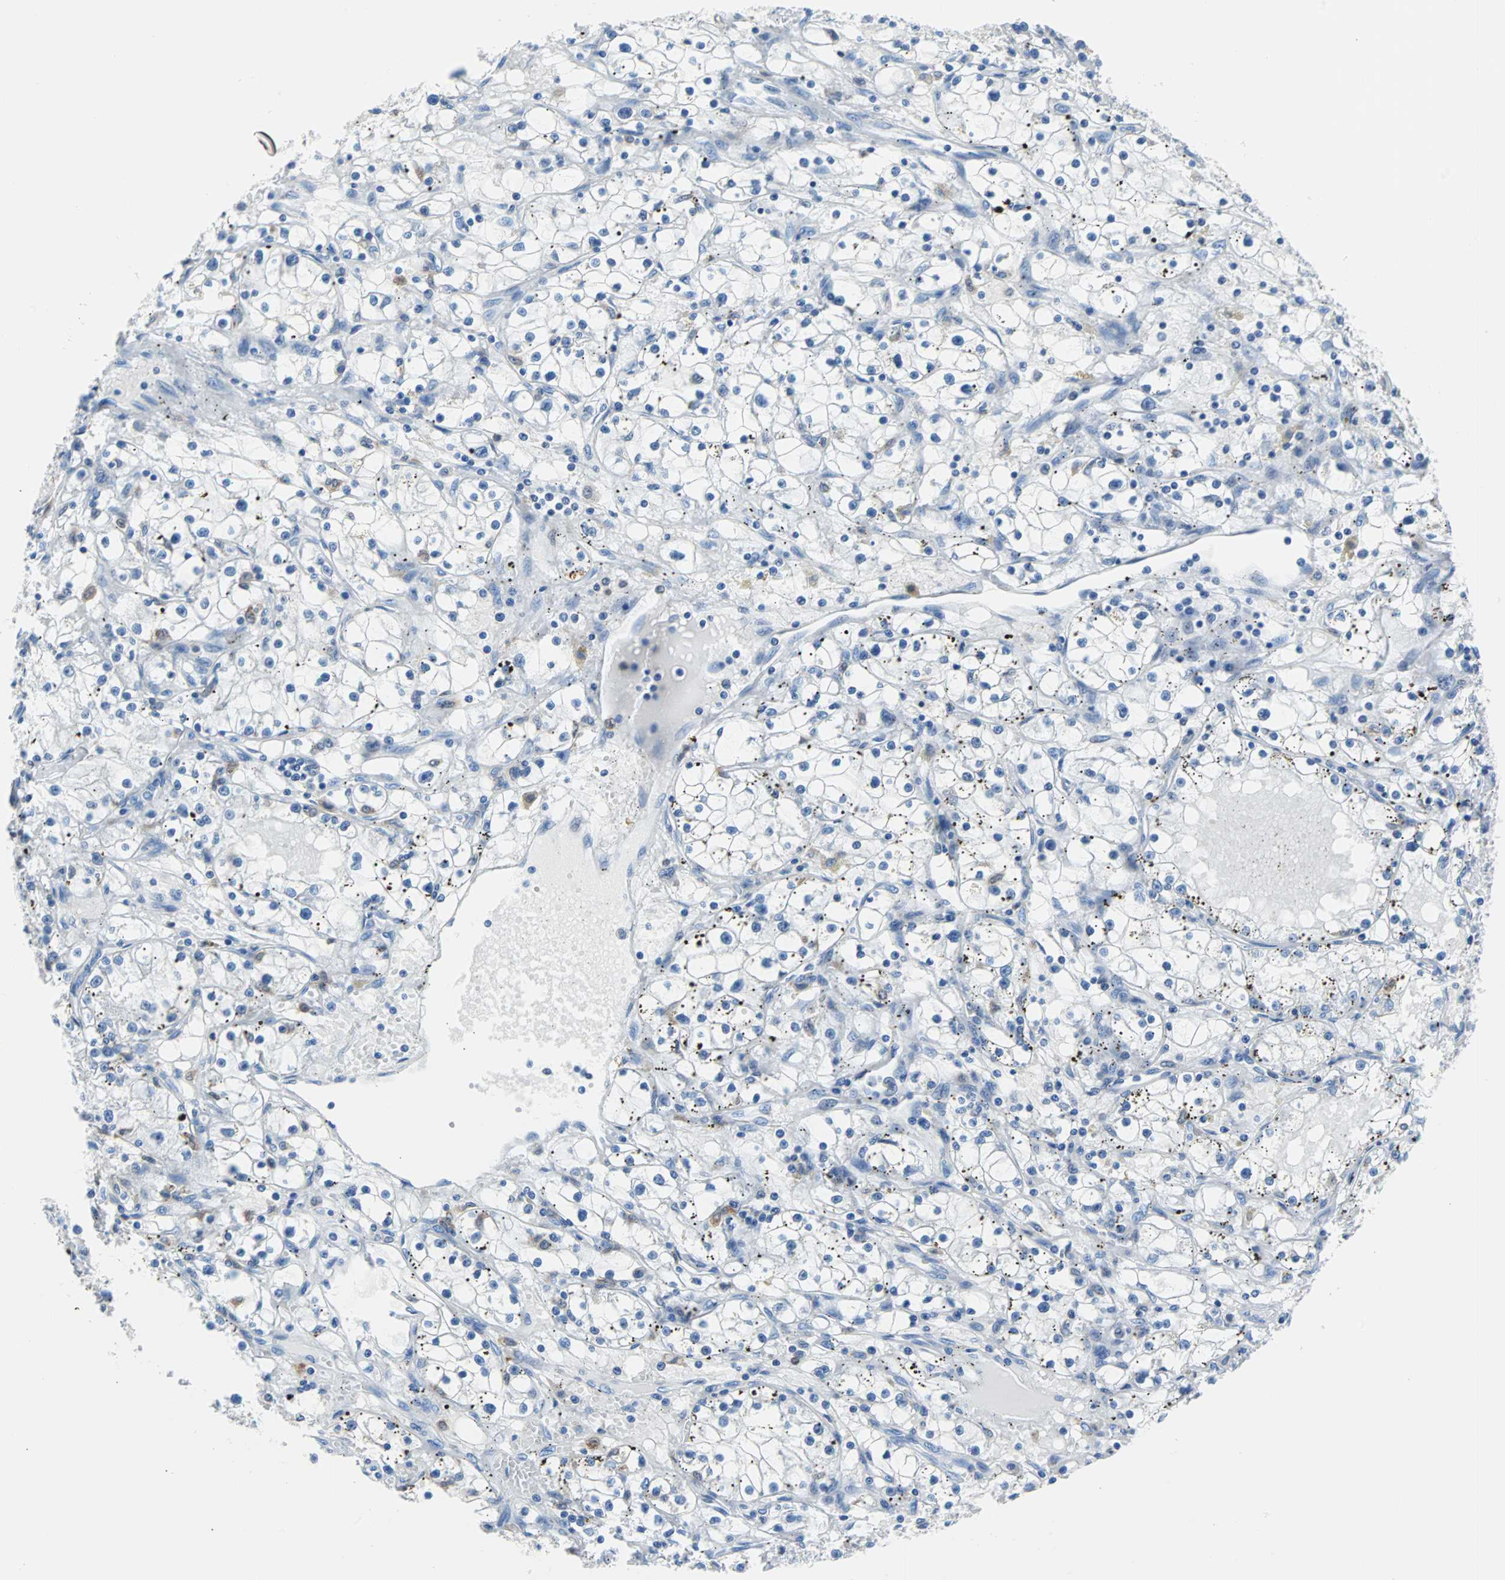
{"staining": {"intensity": "negative", "quantity": "none", "location": "none"}, "tissue": "renal cancer", "cell_type": "Tumor cells", "image_type": "cancer", "snomed": [{"axis": "morphology", "description": "Adenocarcinoma, NOS"}, {"axis": "topography", "description": "Kidney"}], "caption": "Photomicrograph shows no protein staining in tumor cells of renal cancer tissue.", "gene": "SYK", "patient": {"sex": "male", "age": 56}}